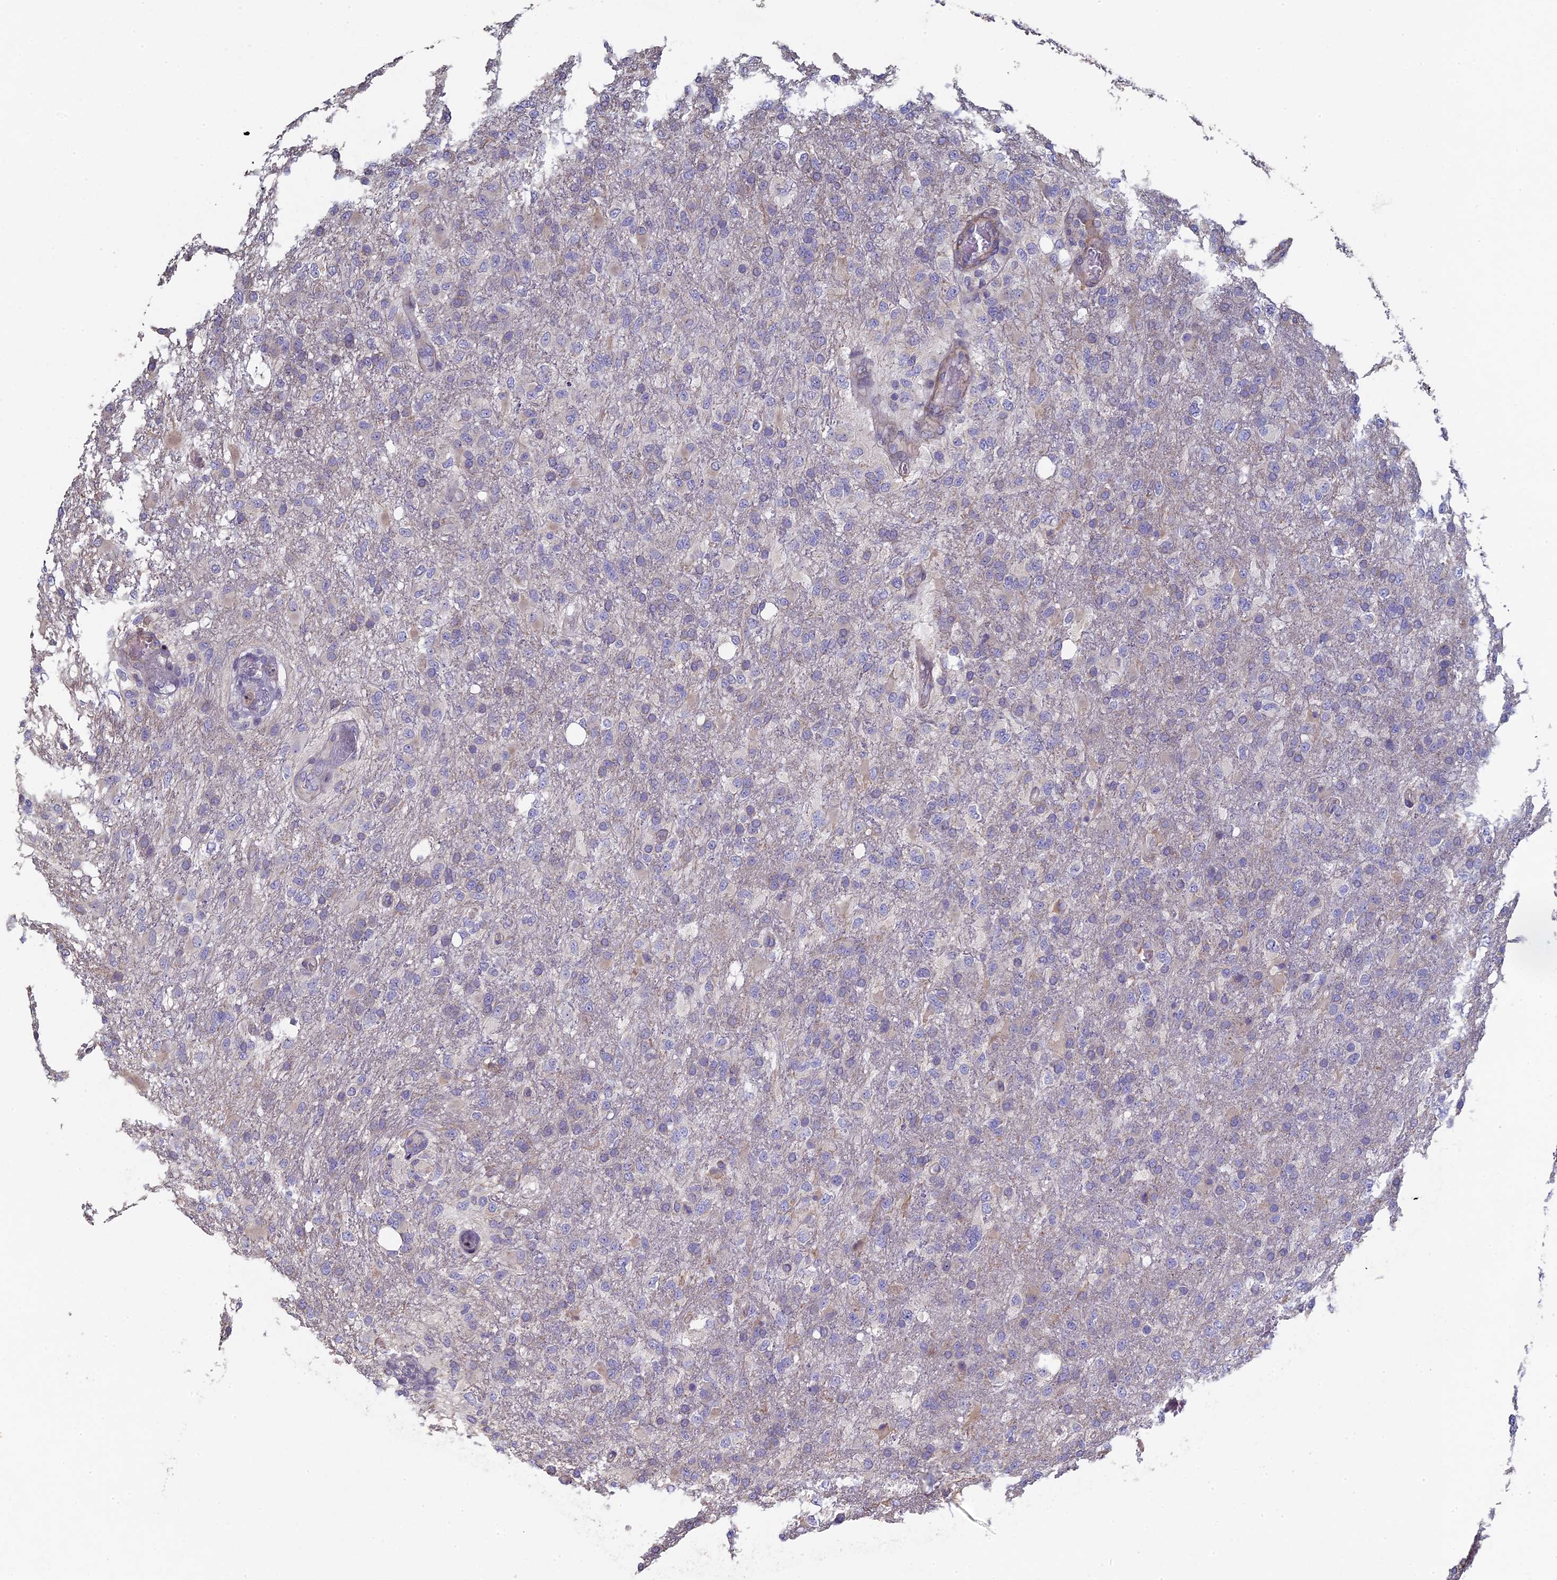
{"staining": {"intensity": "negative", "quantity": "none", "location": "none"}, "tissue": "glioma", "cell_type": "Tumor cells", "image_type": "cancer", "snomed": [{"axis": "morphology", "description": "Glioma, malignant, High grade"}, {"axis": "topography", "description": "Brain"}], "caption": "An immunohistochemistry photomicrograph of malignant glioma (high-grade) is shown. There is no staining in tumor cells of malignant glioma (high-grade).", "gene": "DIXDC1", "patient": {"sex": "female", "age": 74}}